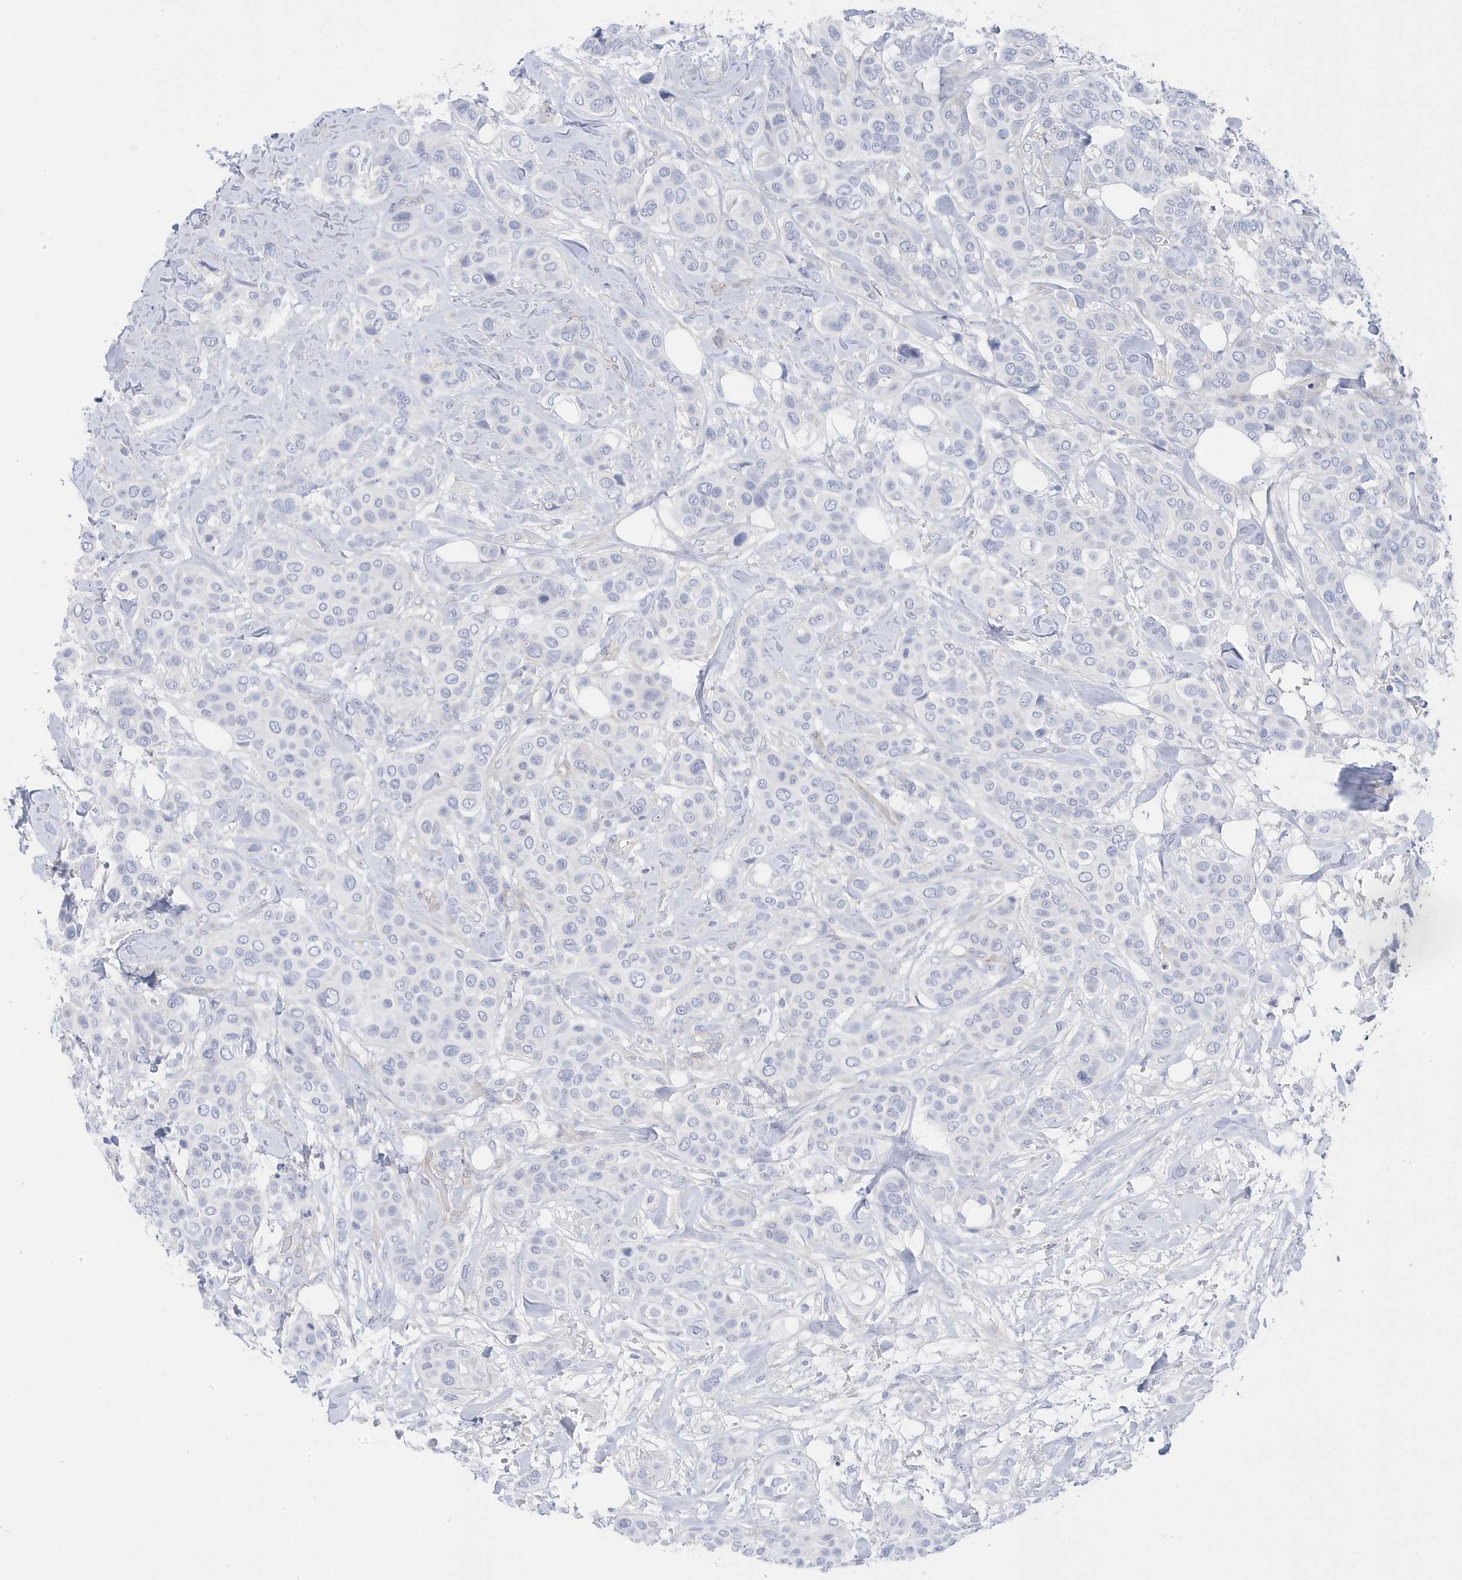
{"staining": {"intensity": "negative", "quantity": "none", "location": "none"}, "tissue": "breast cancer", "cell_type": "Tumor cells", "image_type": "cancer", "snomed": [{"axis": "morphology", "description": "Lobular carcinoma"}, {"axis": "topography", "description": "Breast"}], "caption": "An immunohistochemistry image of breast cancer (lobular carcinoma) is shown. There is no staining in tumor cells of breast cancer (lobular carcinoma).", "gene": "ANAPC1", "patient": {"sex": "female", "age": 51}}